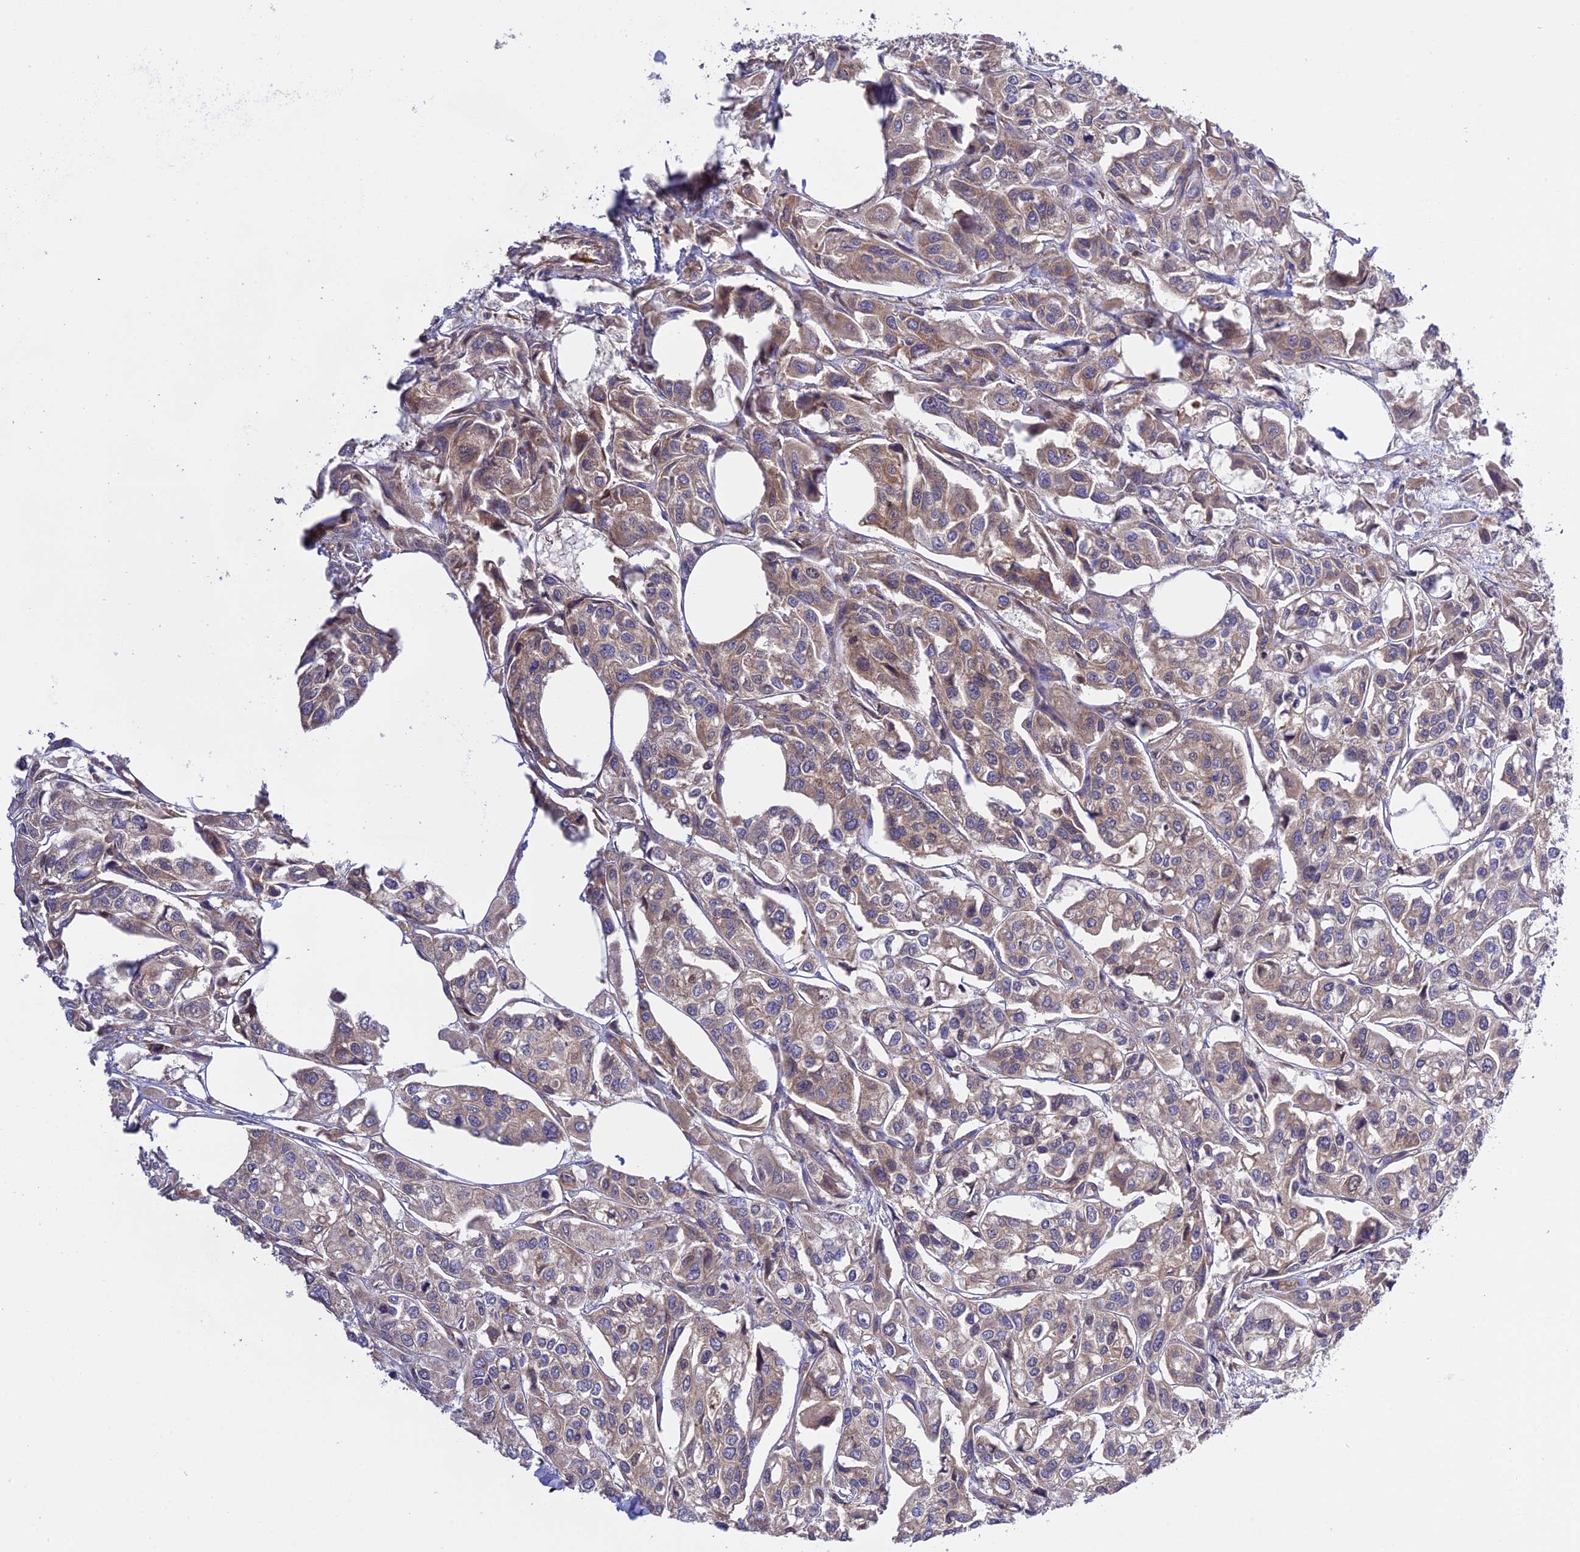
{"staining": {"intensity": "weak", "quantity": "<25%", "location": "cytoplasmic/membranous"}, "tissue": "urothelial cancer", "cell_type": "Tumor cells", "image_type": "cancer", "snomed": [{"axis": "morphology", "description": "Urothelial carcinoma, High grade"}, {"axis": "topography", "description": "Urinary bladder"}], "caption": "Tumor cells are negative for brown protein staining in urothelial cancer.", "gene": "C5orf22", "patient": {"sex": "male", "age": 67}}